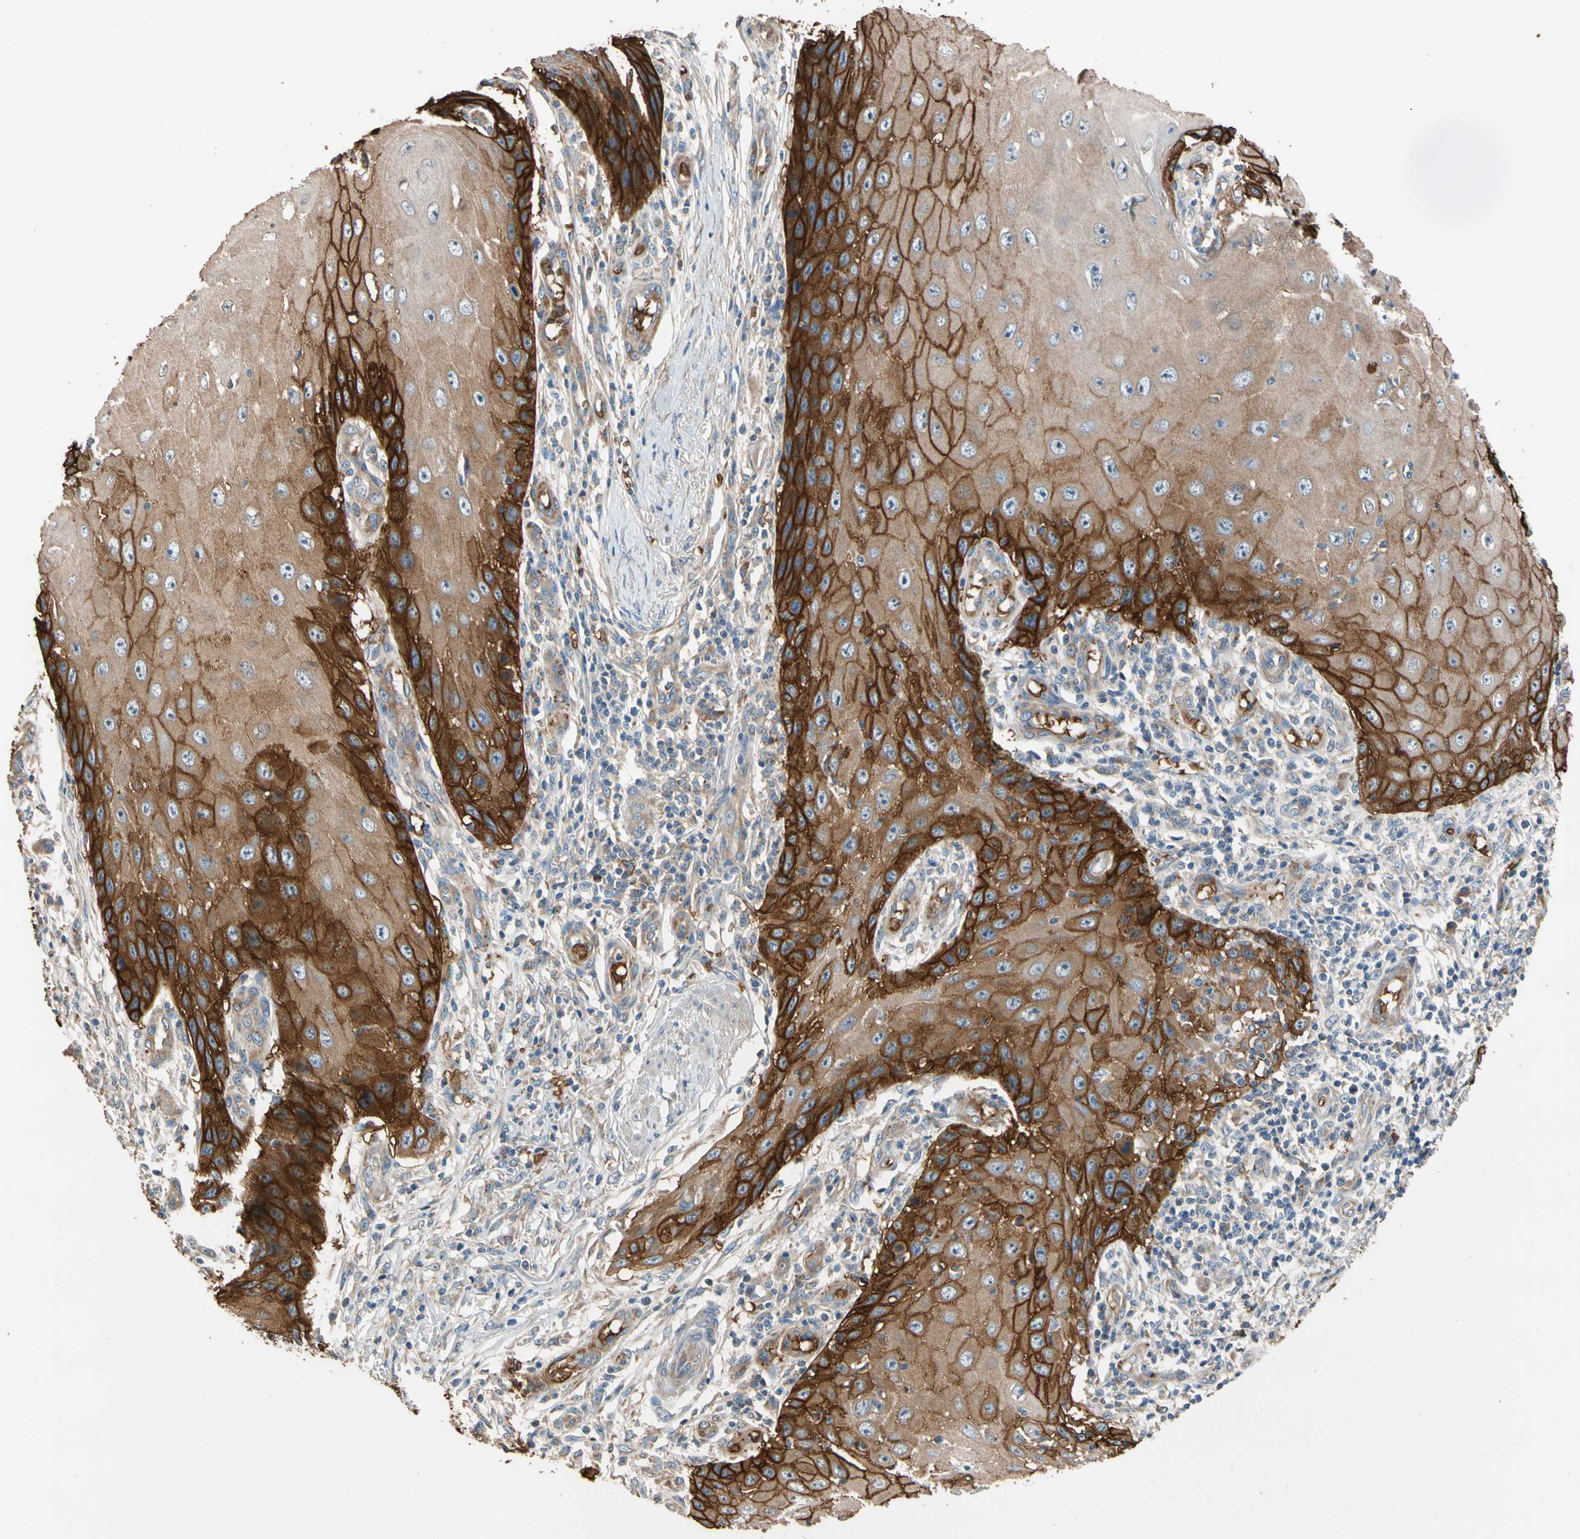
{"staining": {"intensity": "strong", "quantity": ">75%", "location": "cytoplasmic/membranous"}, "tissue": "skin cancer", "cell_type": "Tumor cells", "image_type": "cancer", "snomed": [{"axis": "morphology", "description": "Squamous cell carcinoma, NOS"}, {"axis": "topography", "description": "Skin"}], "caption": "Skin squamous cell carcinoma stained for a protein (brown) demonstrates strong cytoplasmic/membranous positive expression in approximately >75% of tumor cells.", "gene": "RIOK2", "patient": {"sex": "female", "age": 73}}